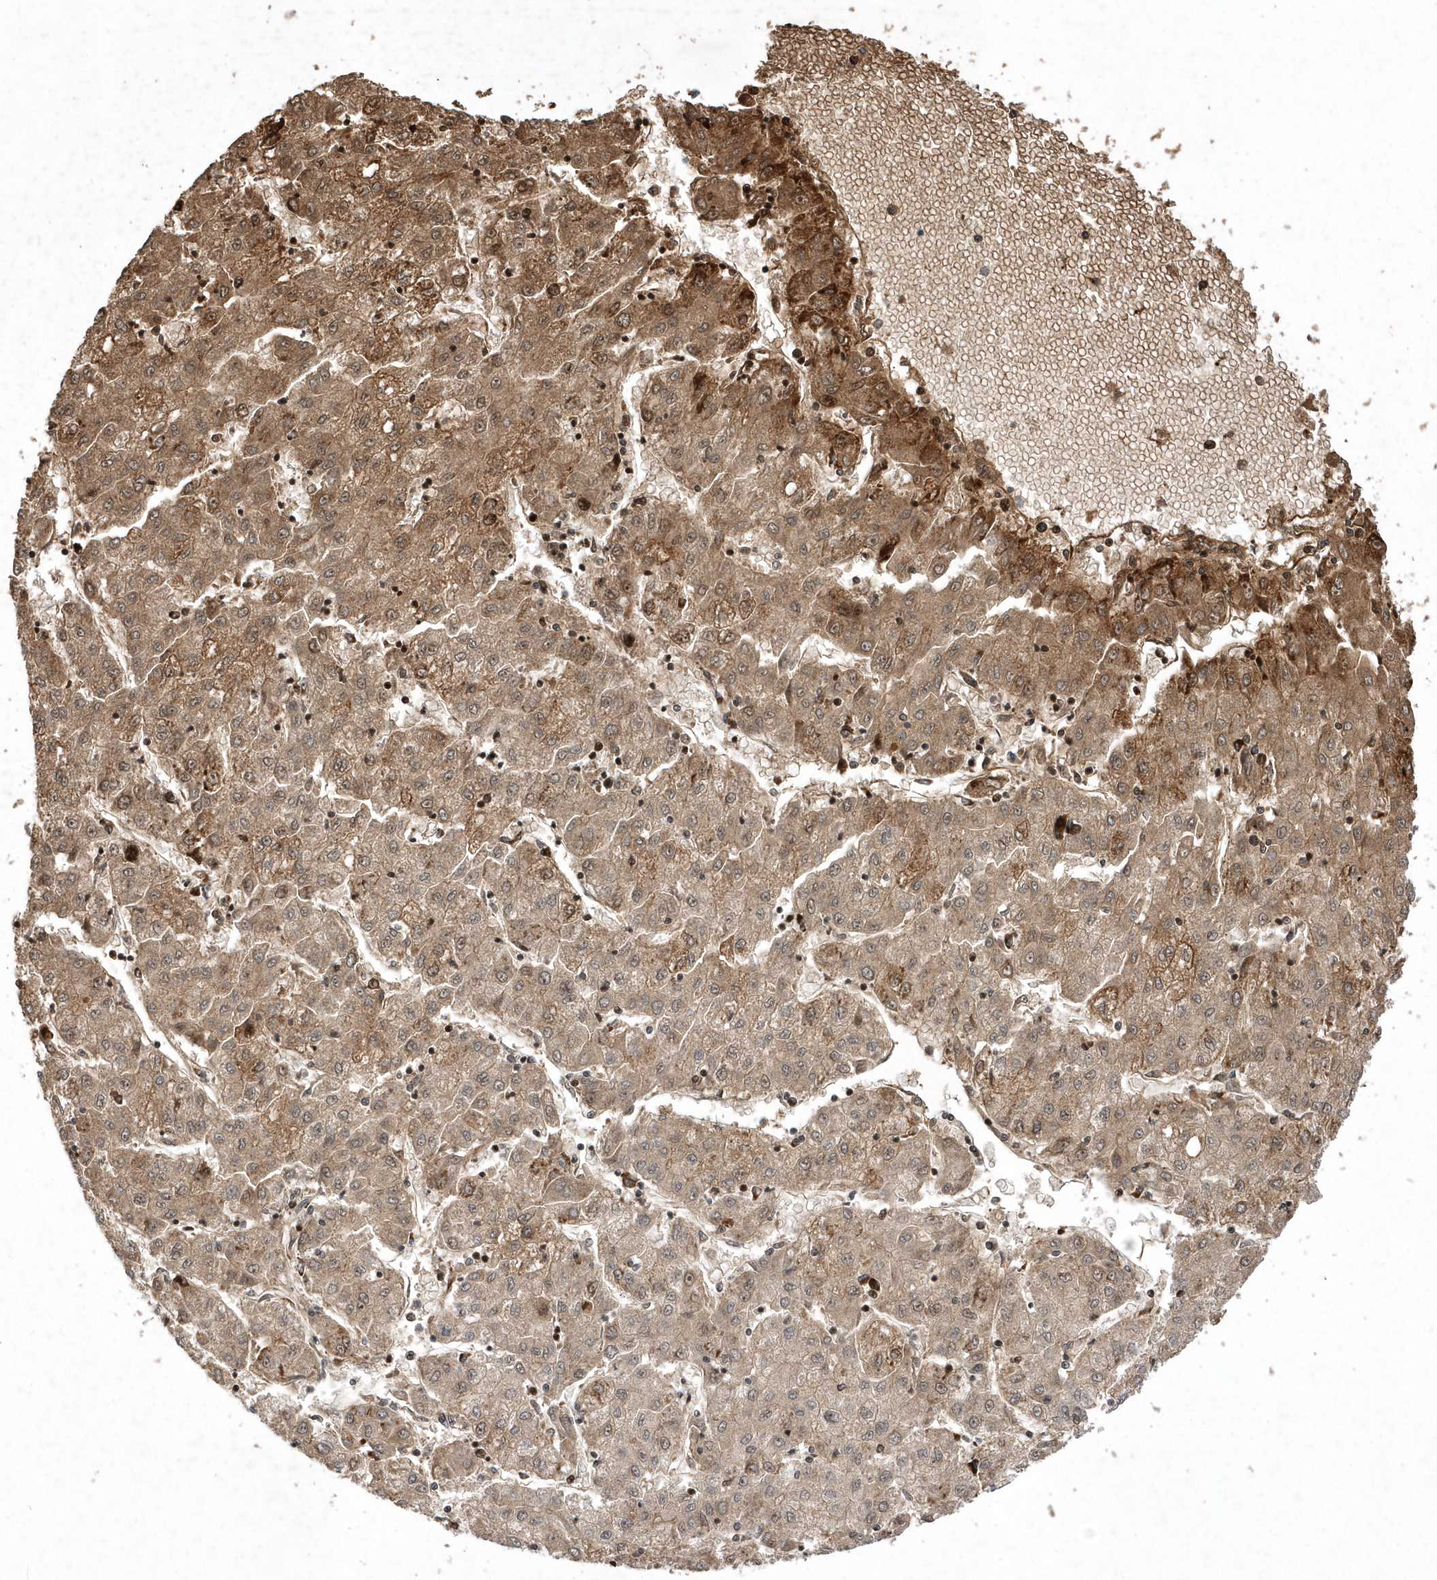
{"staining": {"intensity": "strong", "quantity": ">75%", "location": "cytoplasmic/membranous"}, "tissue": "liver cancer", "cell_type": "Tumor cells", "image_type": "cancer", "snomed": [{"axis": "morphology", "description": "Carcinoma, Hepatocellular, NOS"}, {"axis": "topography", "description": "Liver"}], "caption": "This is a photomicrograph of IHC staining of liver cancer, which shows strong positivity in the cytoplasmic/membranous of tumor cells.", "gene": "ZNF875", "patient": {"sex": "male", "age": 72}}